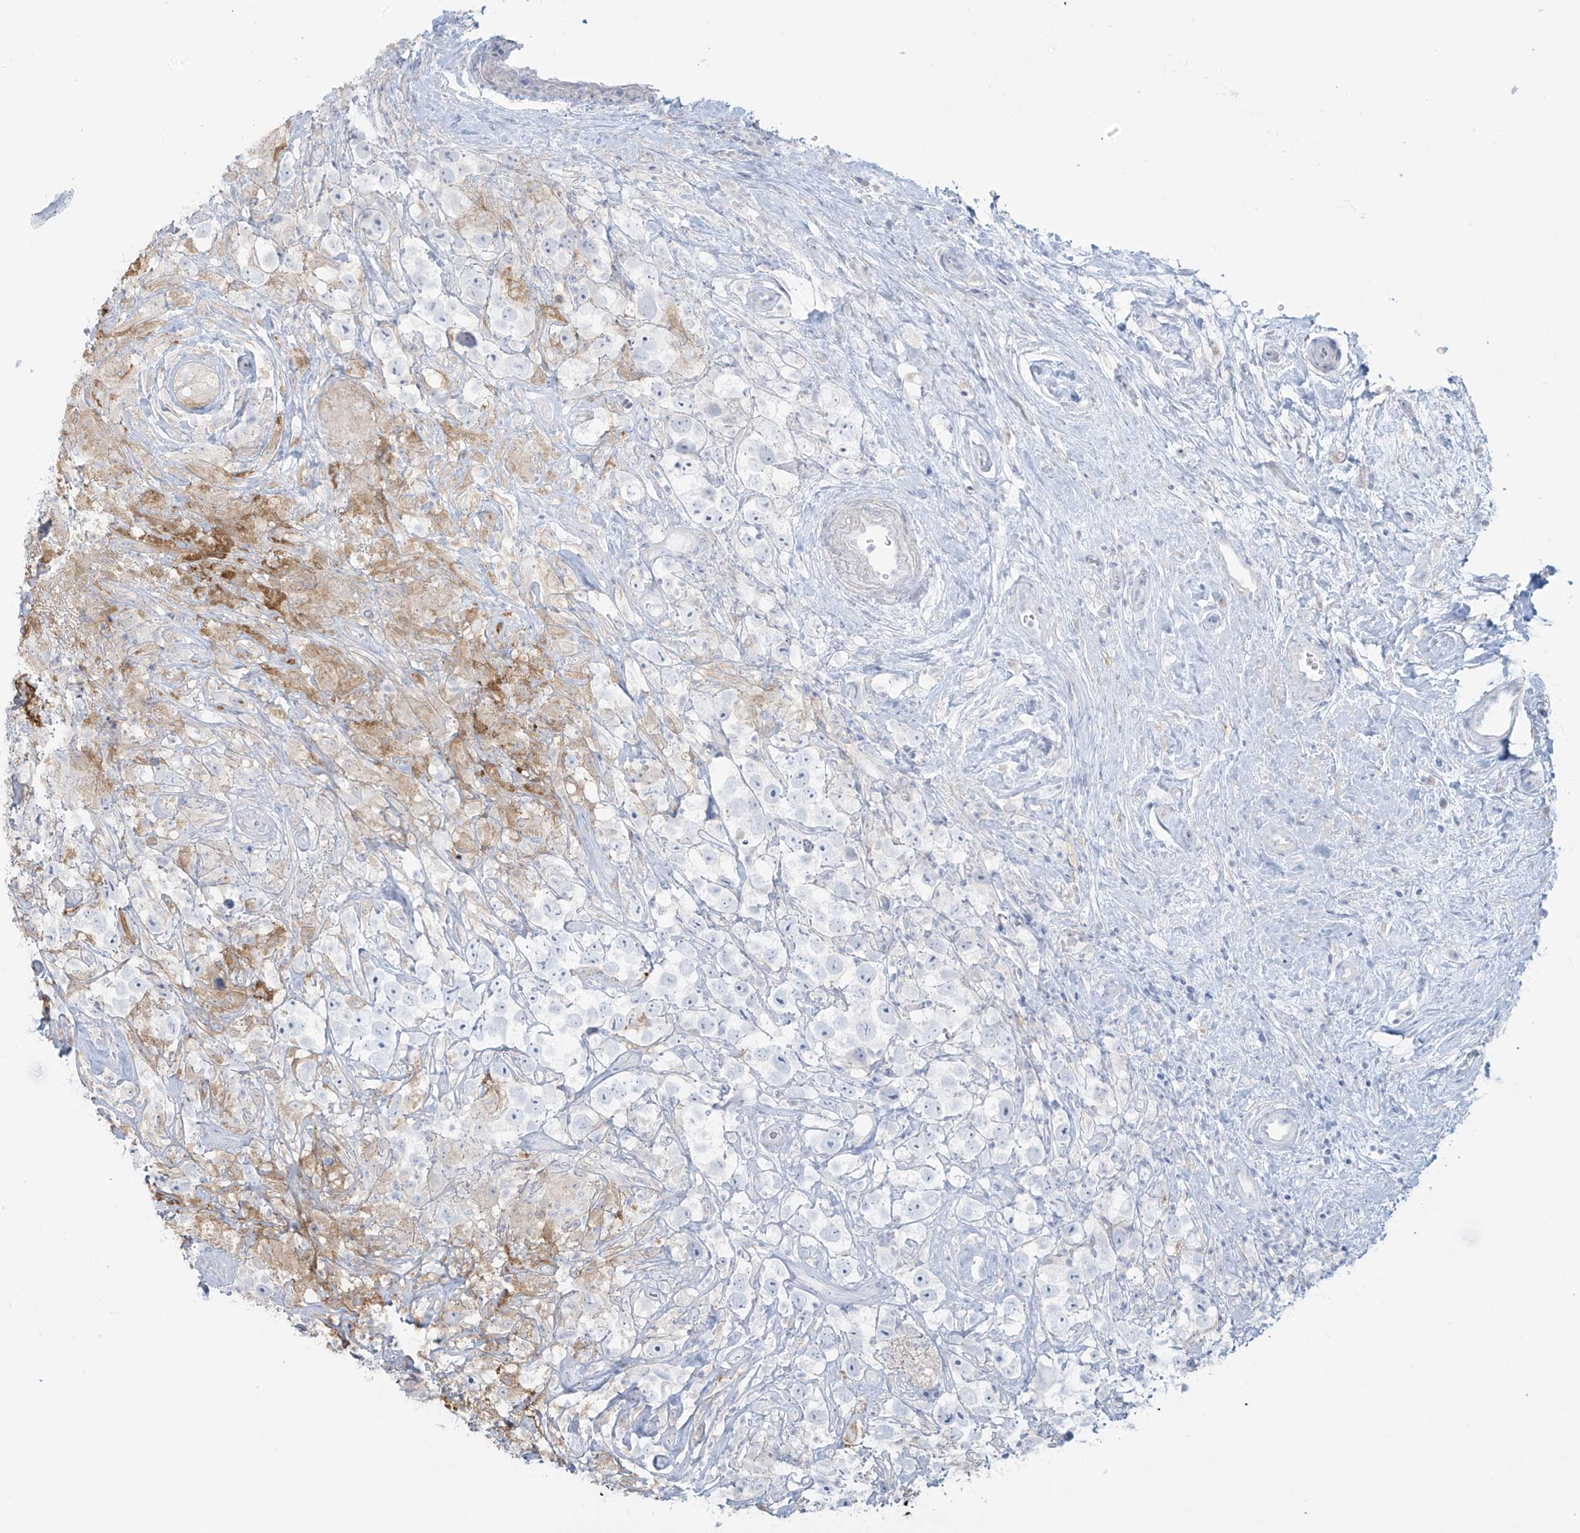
{"staining": {"intensity": "negative", "quantity": "none", "location": "none"}, "tissue": "testis cancer", "cell_type": "Tumor cells", "image_type": "cancer", "snomed": [{"axis": "morphology", "description": "Seminoma, NOS"}, {"axis": "topography", "description": "Testis"}], "caption": "Immunohistochemistry image of neoplastic tissue: human testis cancer (seminoma) stained with DAB demonstrates no significant protein staining in tumor cells.", "gene": "TAGAP", "patient": {"sex": "male", "age": 49}}